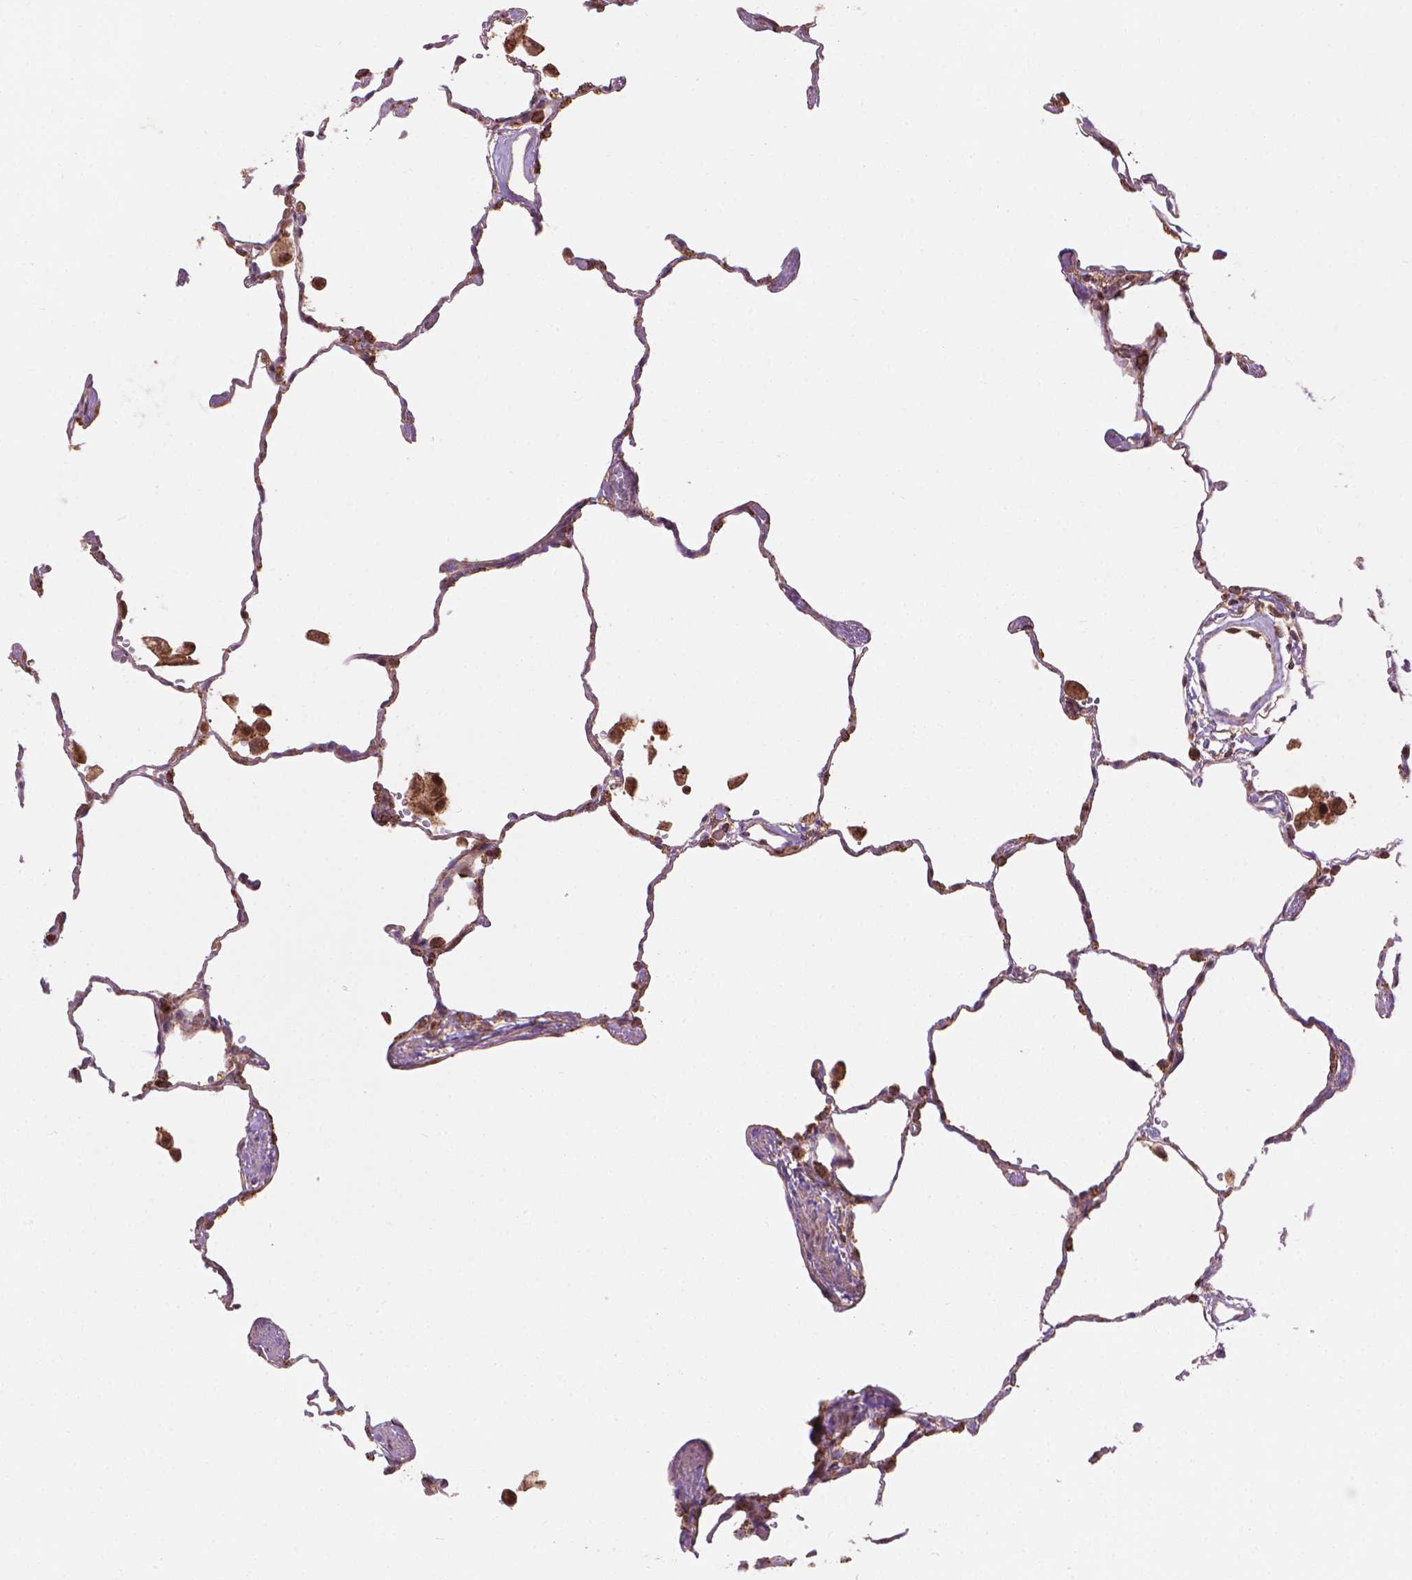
{"staining": {"intensity": "moderate", "quantity": ">75%", "location": "cytoplasmic/membranous"}, "tissue": "lung", "cell_type": "Alveolar cells", "image_type": "normal", "snomed": [{"axis": "morphology", "description": "Normal tissue, NOS"}, {"axis": "topography", "description": "Lung"}], "caption": "This micrograph demonstrates immunohistochemistry (IHC) staining of benign lung, with medium moderate cytoplasmic/membranous expression in approximately >75% of alveolar cells.", "gene": "VARS2", "patient": {"sex": "female", "age": 47}}